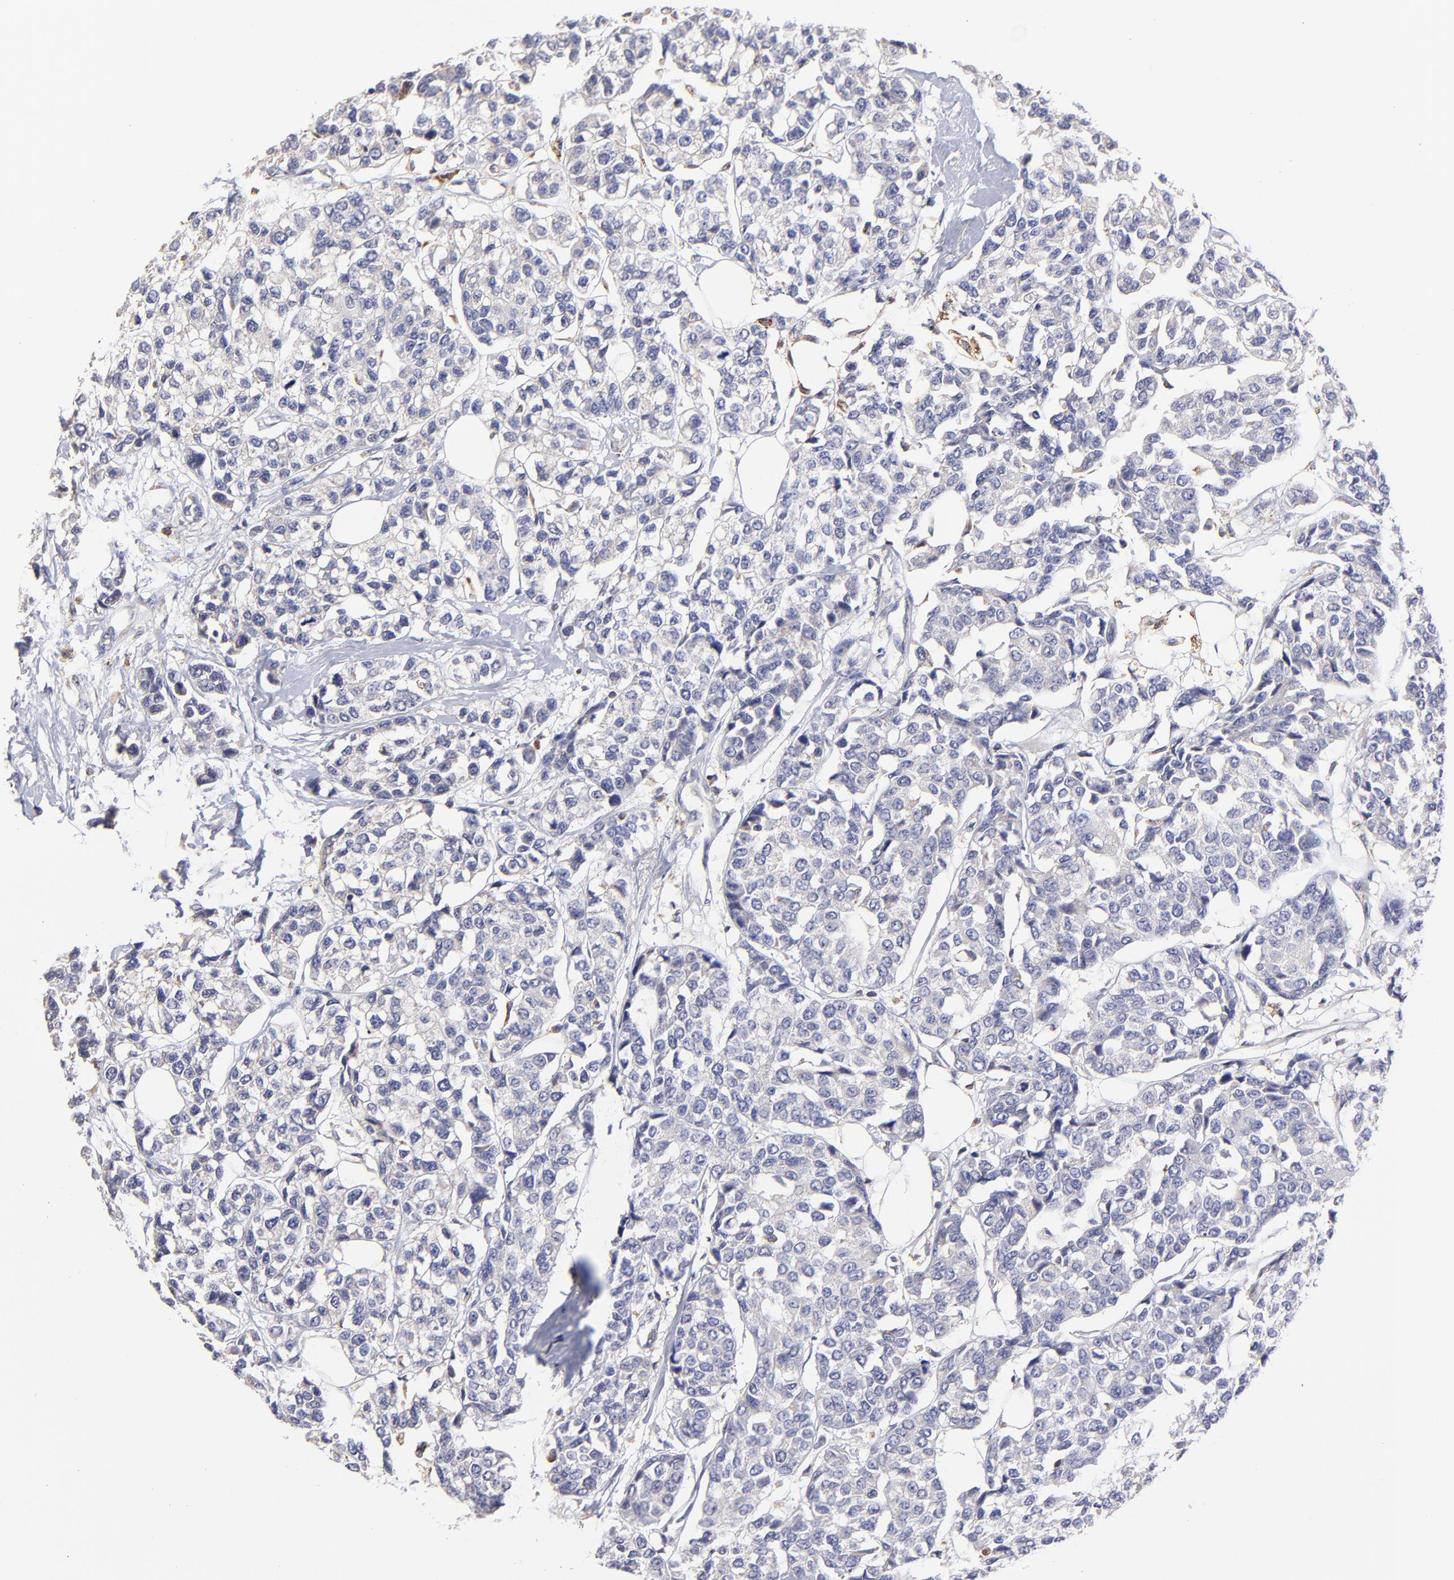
{"staining": {"intensity": "negative", "quantity": "none", "location": "none"}, "tissue": "breast cancer", "cell_type": "Tumor cells", "image_type": "cancer", "snomed": [{"axis": "morphology", "description": "Duct carcinoma"}, {"axis": "topography", "description": "Breast"}], "caption": "Histopathology image shows no significant protein expression in tumor cells of breast cancer.", "gene": "GCSAM", "patient": {"sex": "female", "age": 51}}